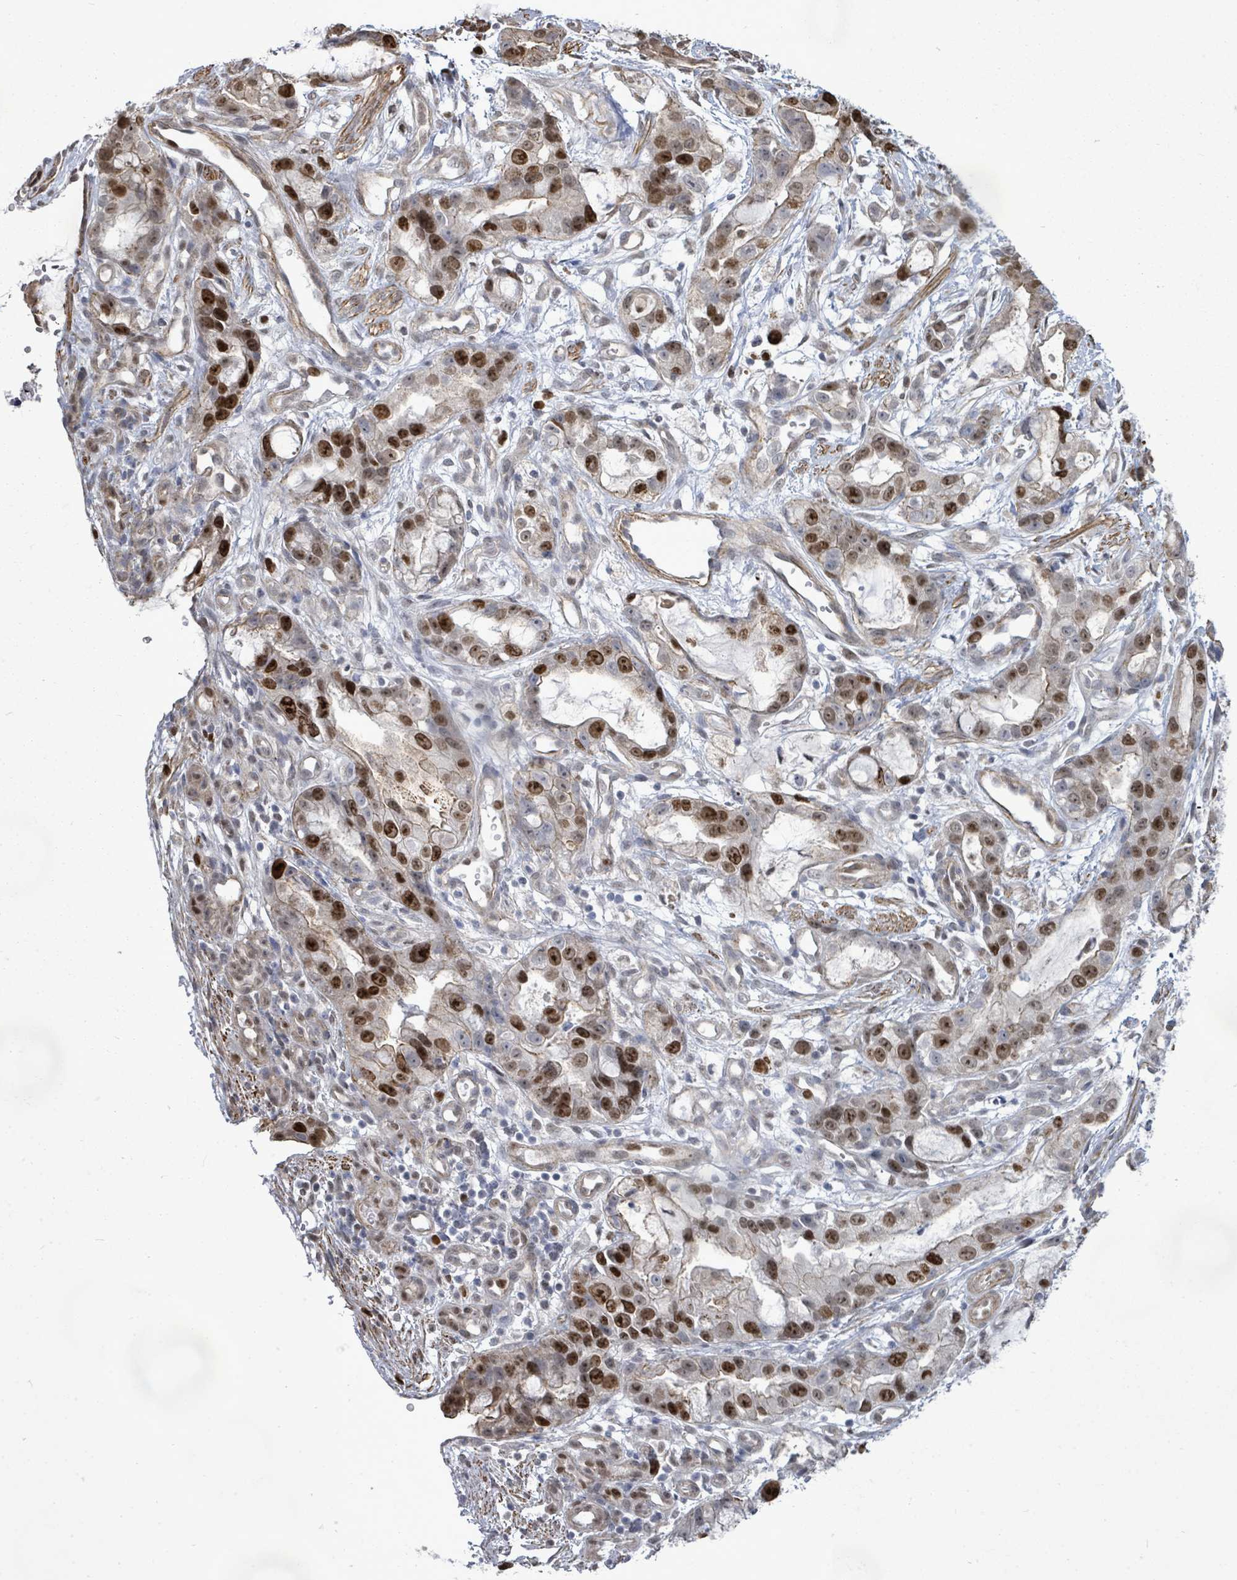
{"staining": {"intensity": "strong", "quantity": "25%-75%", "location": "nuclear"}, "tissue": "stomach cancer", "cell_type": "Tumor cells", "image_type": "cancer", "snomed": [{"axis": "morphology", "description": "Adenocarcinoma, NOS"}, {"axis": "topography", "description": "Stomach"}], "caption": "A high amount of strong nuclear expression is appreciated in about 25%-75% of tumor cells in adenocarcinoma (stomach) tissue.", "gene": "PAPSS1", "patient": {"sex": "male", "age": 55}}